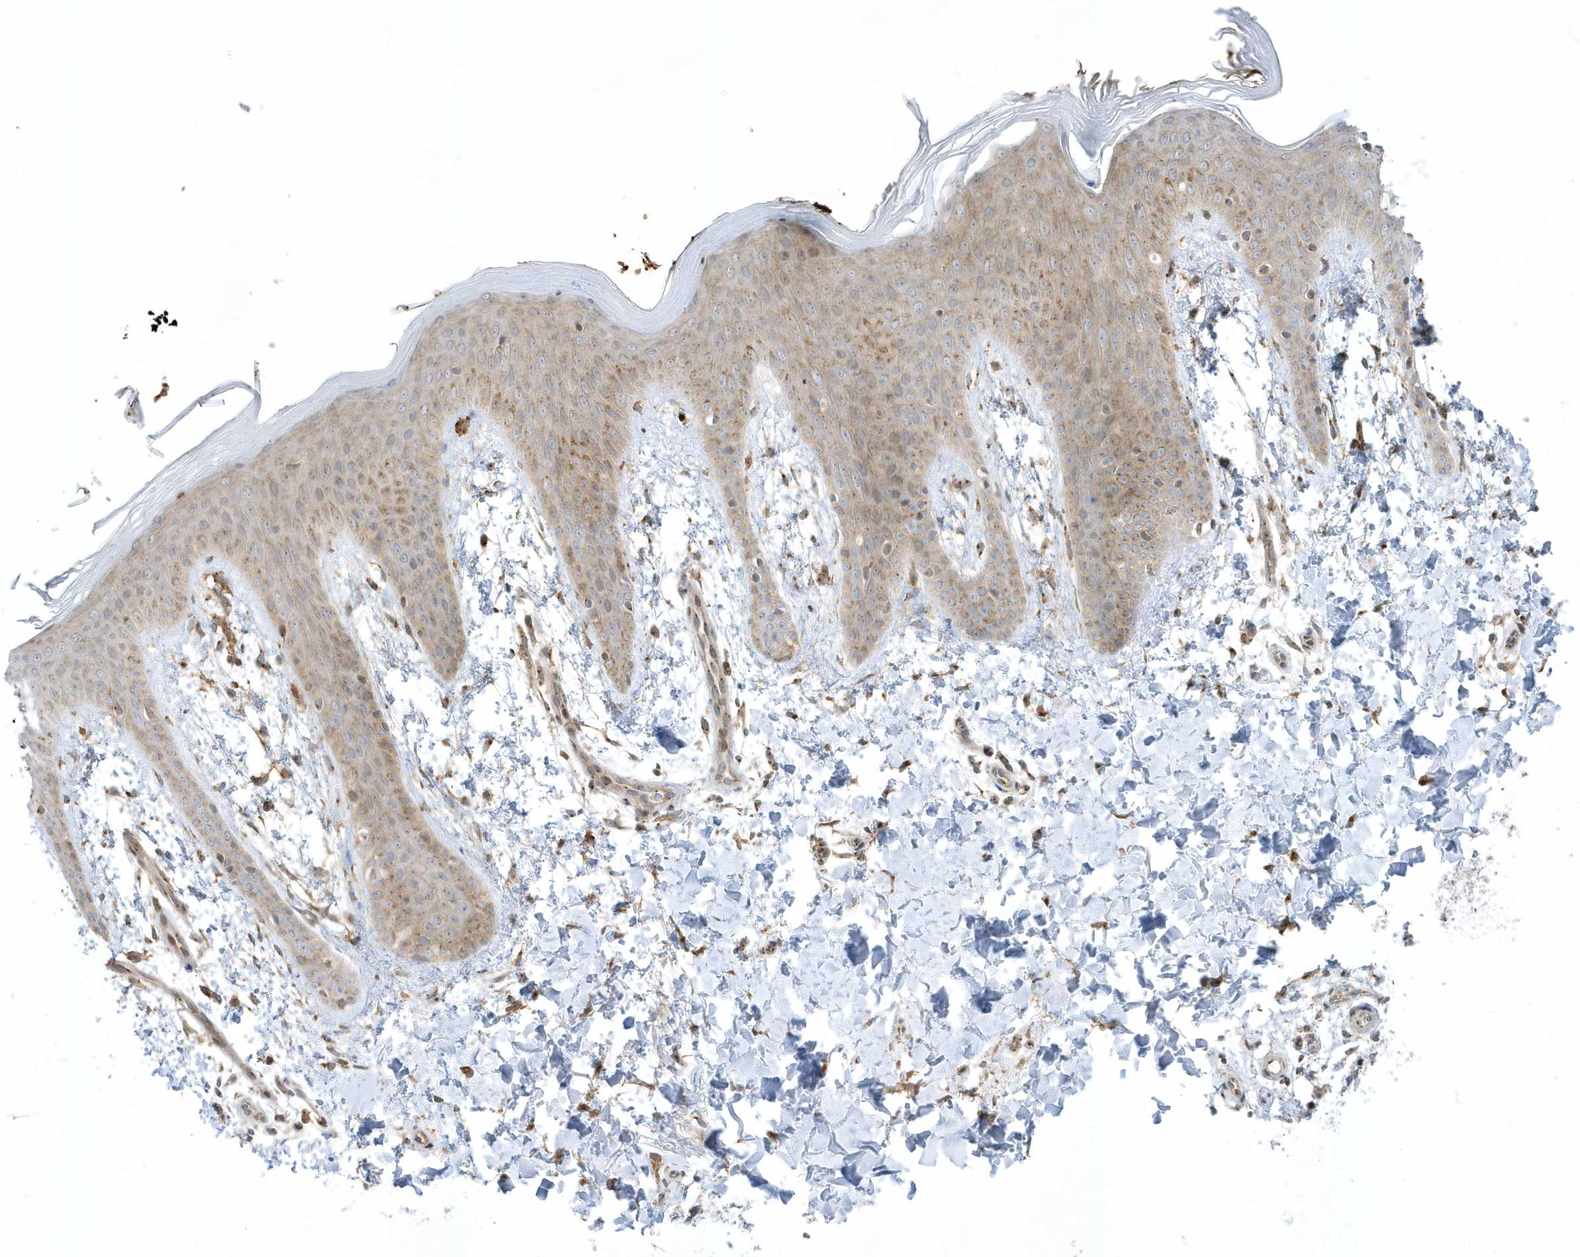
{"staining": {"intensity": "moderate", "quantity": ">75%", "location": "cytoplasmic/membranous"}, "tissue": "skin", "cell_type": "Fibroblasts", "image_type": "normal", "snomed": [{"axis": "morphology", "description": "Normal tissue, NOS"}, {"axis": "topography", "description": "Skin"}], "caption": "Skin stained with immunohistochemistry (IHC) demonstrates moderate cytoplasmic/membranous positivity in approximately >75% of fibroblasts. The protein is shown in brown color, while the nuclei are stained blue.", "gene": "RPP40", "patient": {"sex": "male", "age": 36}}